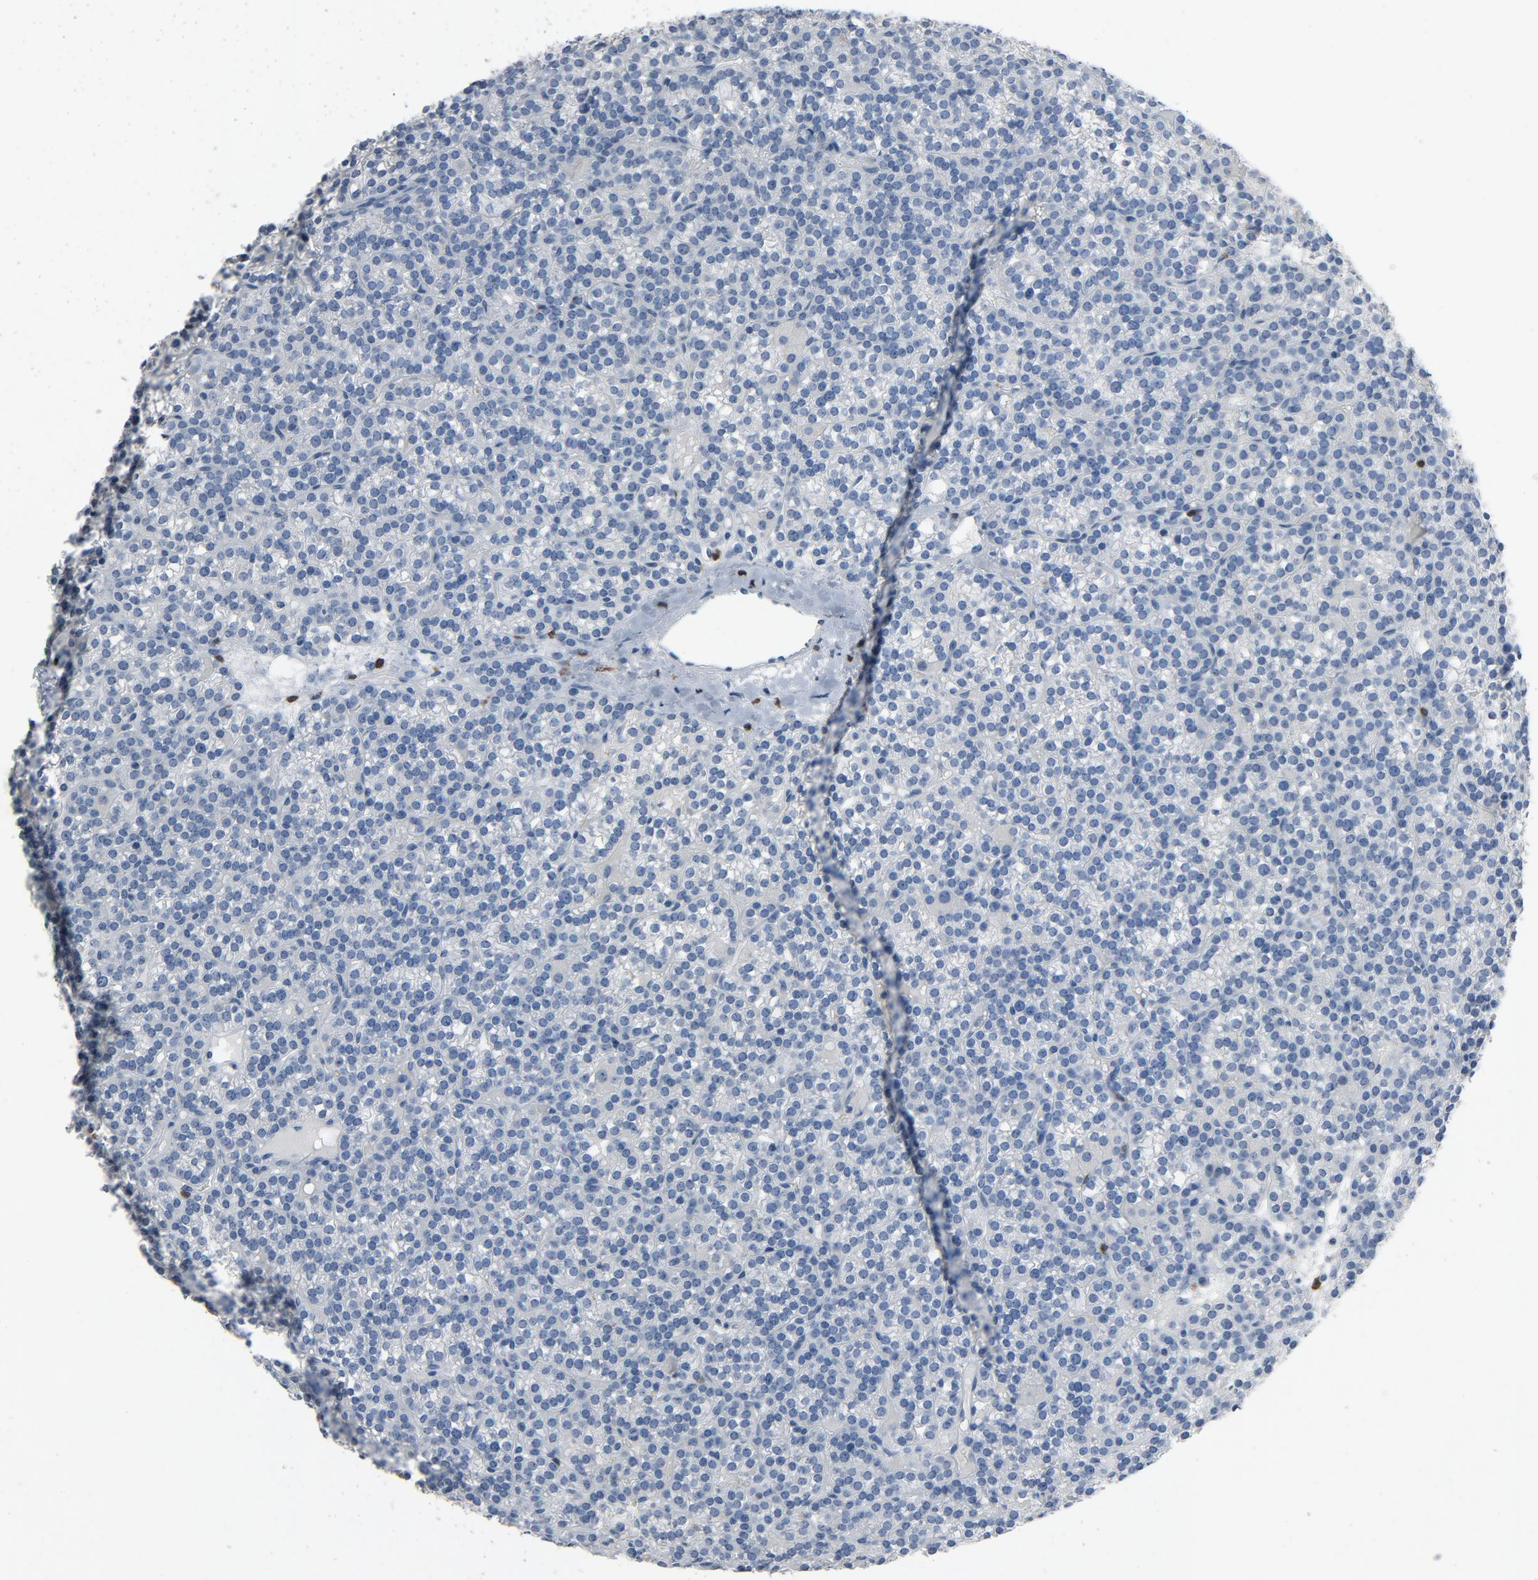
{"staining": {"intensity": "negative", "quantity": "none", "location": "none"}, "tissue": "parathyroid gland", "cell_type": "Glandular cells", "image_type": "normal", "snomed": [{"axis": "morphology", "description": "Normal tissue, NOS"}, {"axis": "topography", "description": "Parathyroid gland"}], "caption": "High magnification brightfield microscopy of unremarkable parathyroid gland stained with DAB (brown) and counterstained with hematoxylin (blue): glandular cells show no significant expression.", "gene": "LCK", "patient": {"sex": "female", "age": 50}}